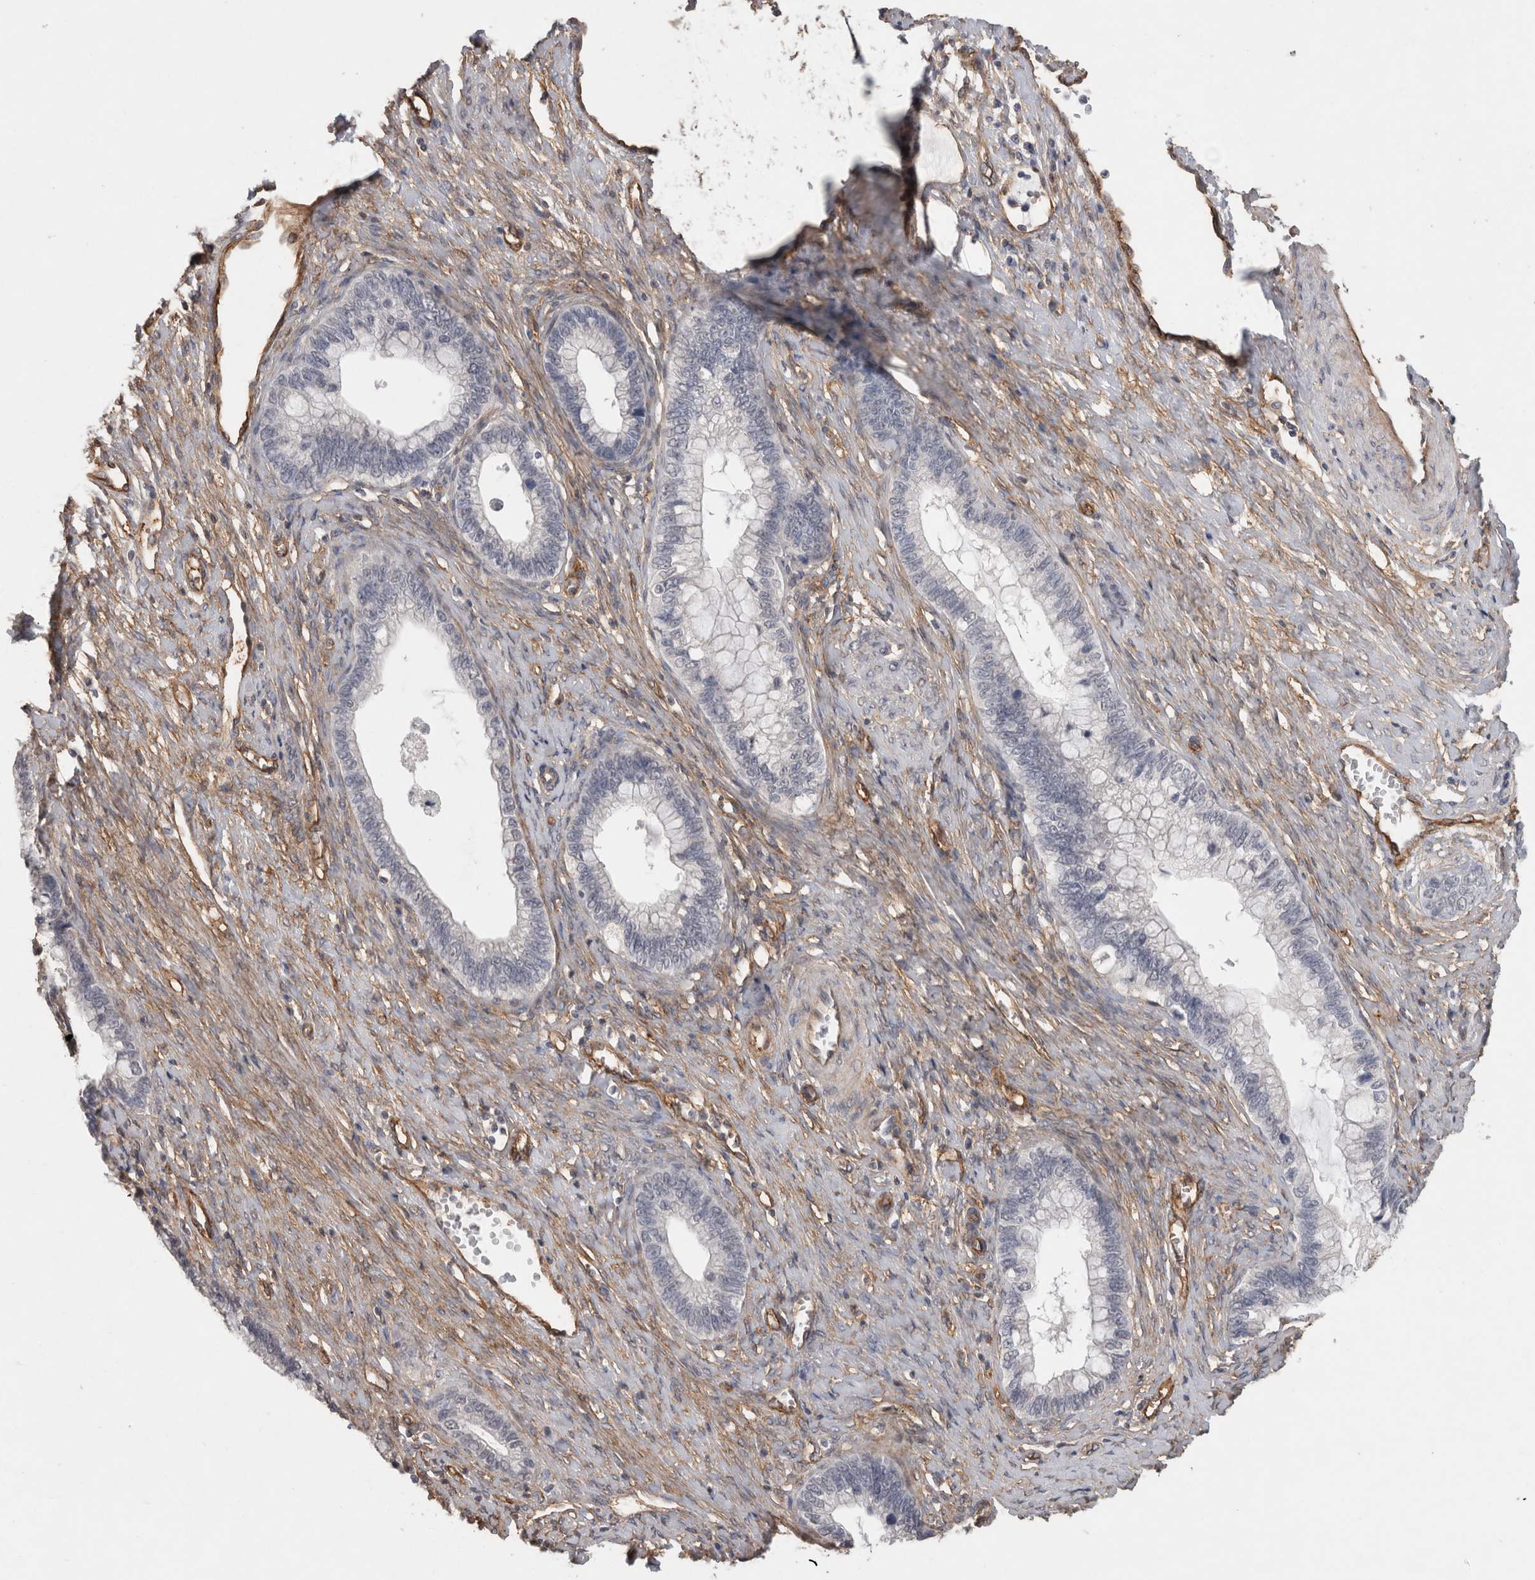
{"staining": {"intensity": "negative", "quantity": "none", "location": "none"}, "tissue": "cervical cancer", "cell_type": "Tumor cells", "image_type": "cancer", "snomed": [{"axis": "morphology", "description": "Adenocarcinoma, NOS"}, {"axis": "topography", "description": "Cervix"}], "caption": "The micrograph exhibits no staining of tumor cells in cervical cancer (adenocarcinoma).", "gene": "RECK", "patient": {"sex": "female", "age": 44}}